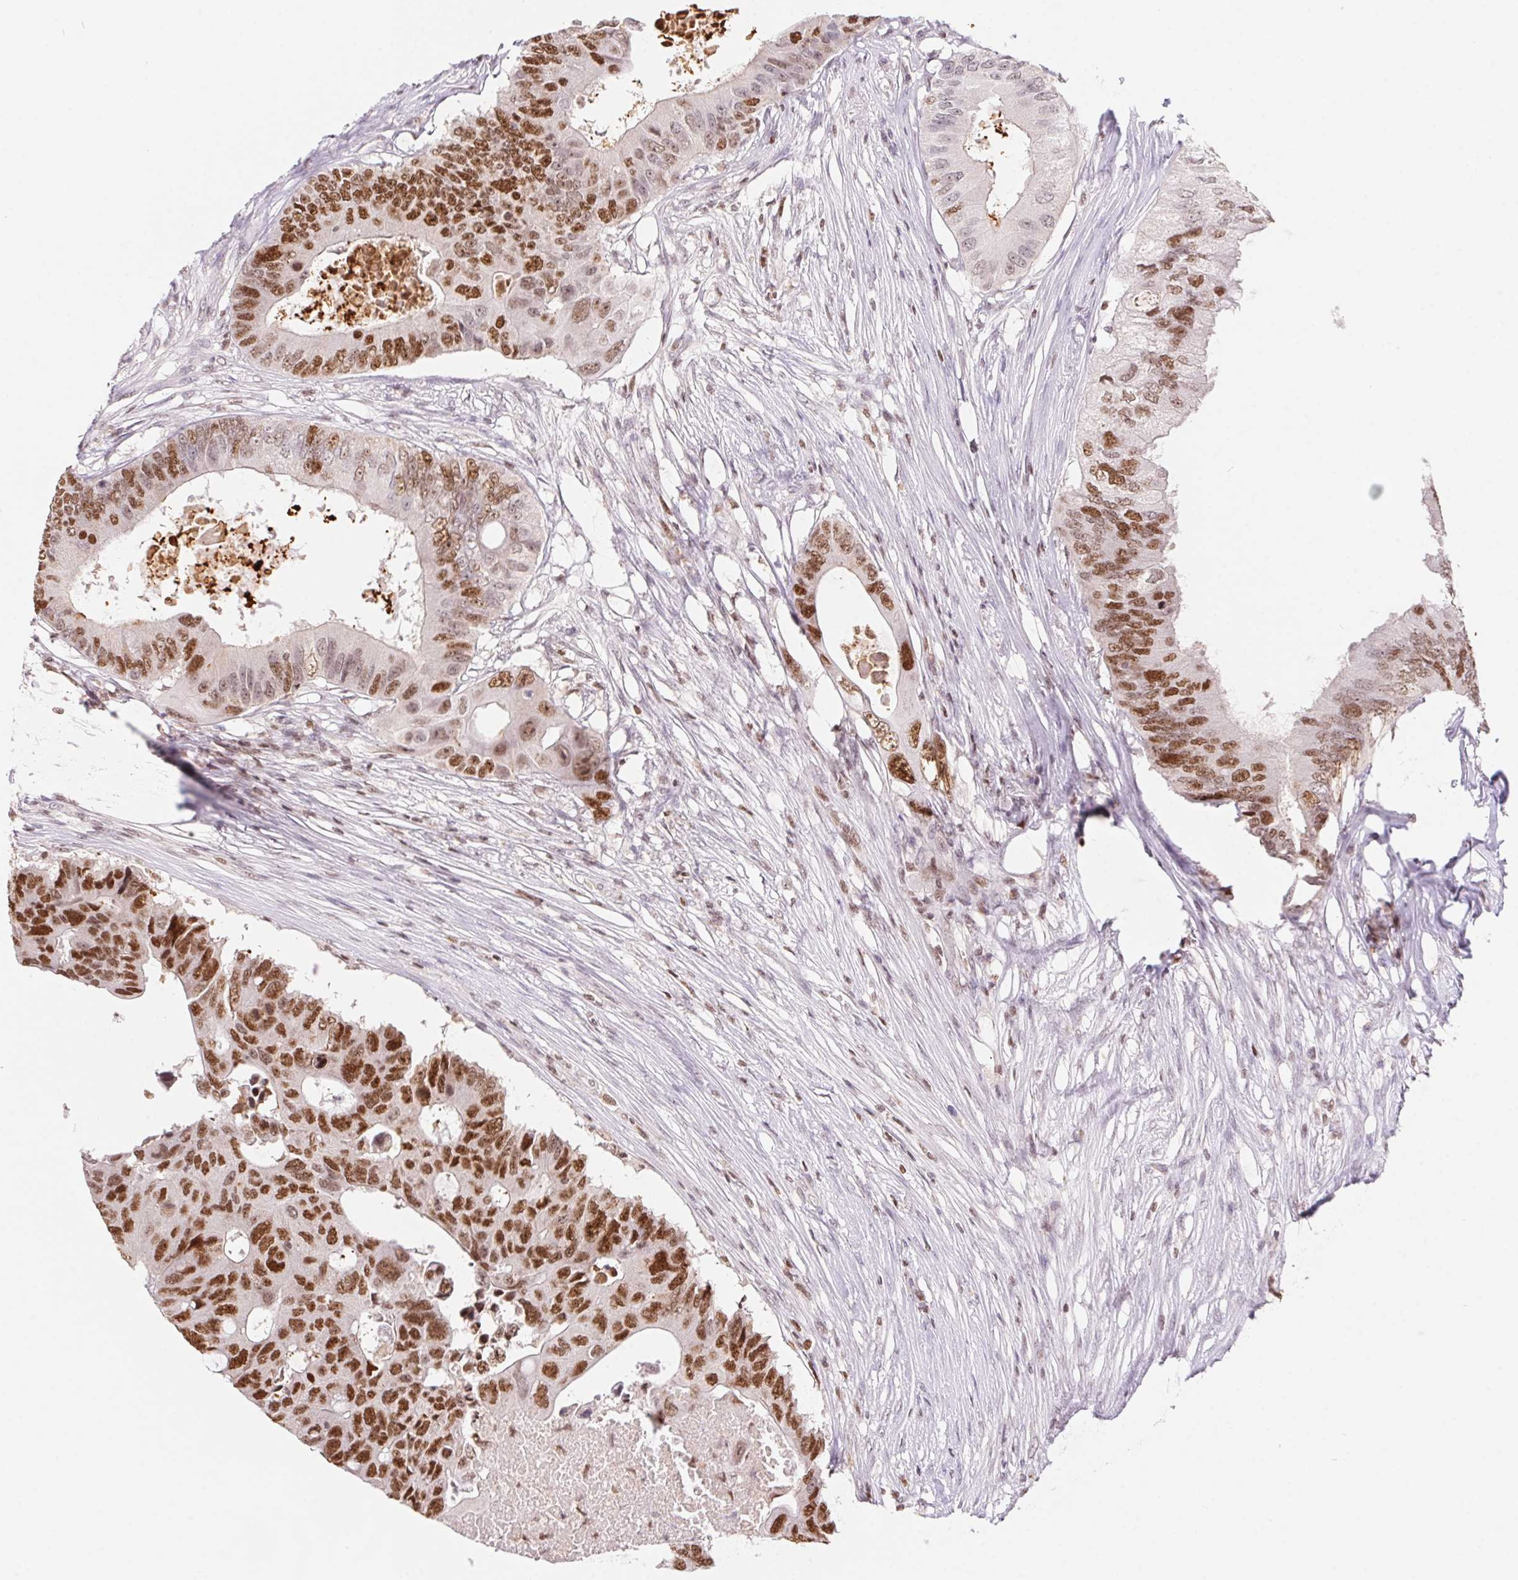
{"staining": {"intensity": "strong", "quantity": "25%-75%", "location": "nuclear"}, "tissue": "colorectal cancer", "cell_type": "Tumor cells", "image_type": "cancer", "snomed": [{"axis": "morphology", "description": "Adenocarcinoma, NOS"}, {"axis": "topography", "description": "Colon"}], "caption": "A brown stain labels strong nuclear staining of a protein in human colorectal cancer (adenocarcinoma) tumor cells. (Stains: DAB (3,3'-diaminobenzidine) in brown, nuclei in blue, Microscopy: brightfield microscopy at high magnification).", "gene": "POLD3", "patient": {"sex": "male", "age": 71}}